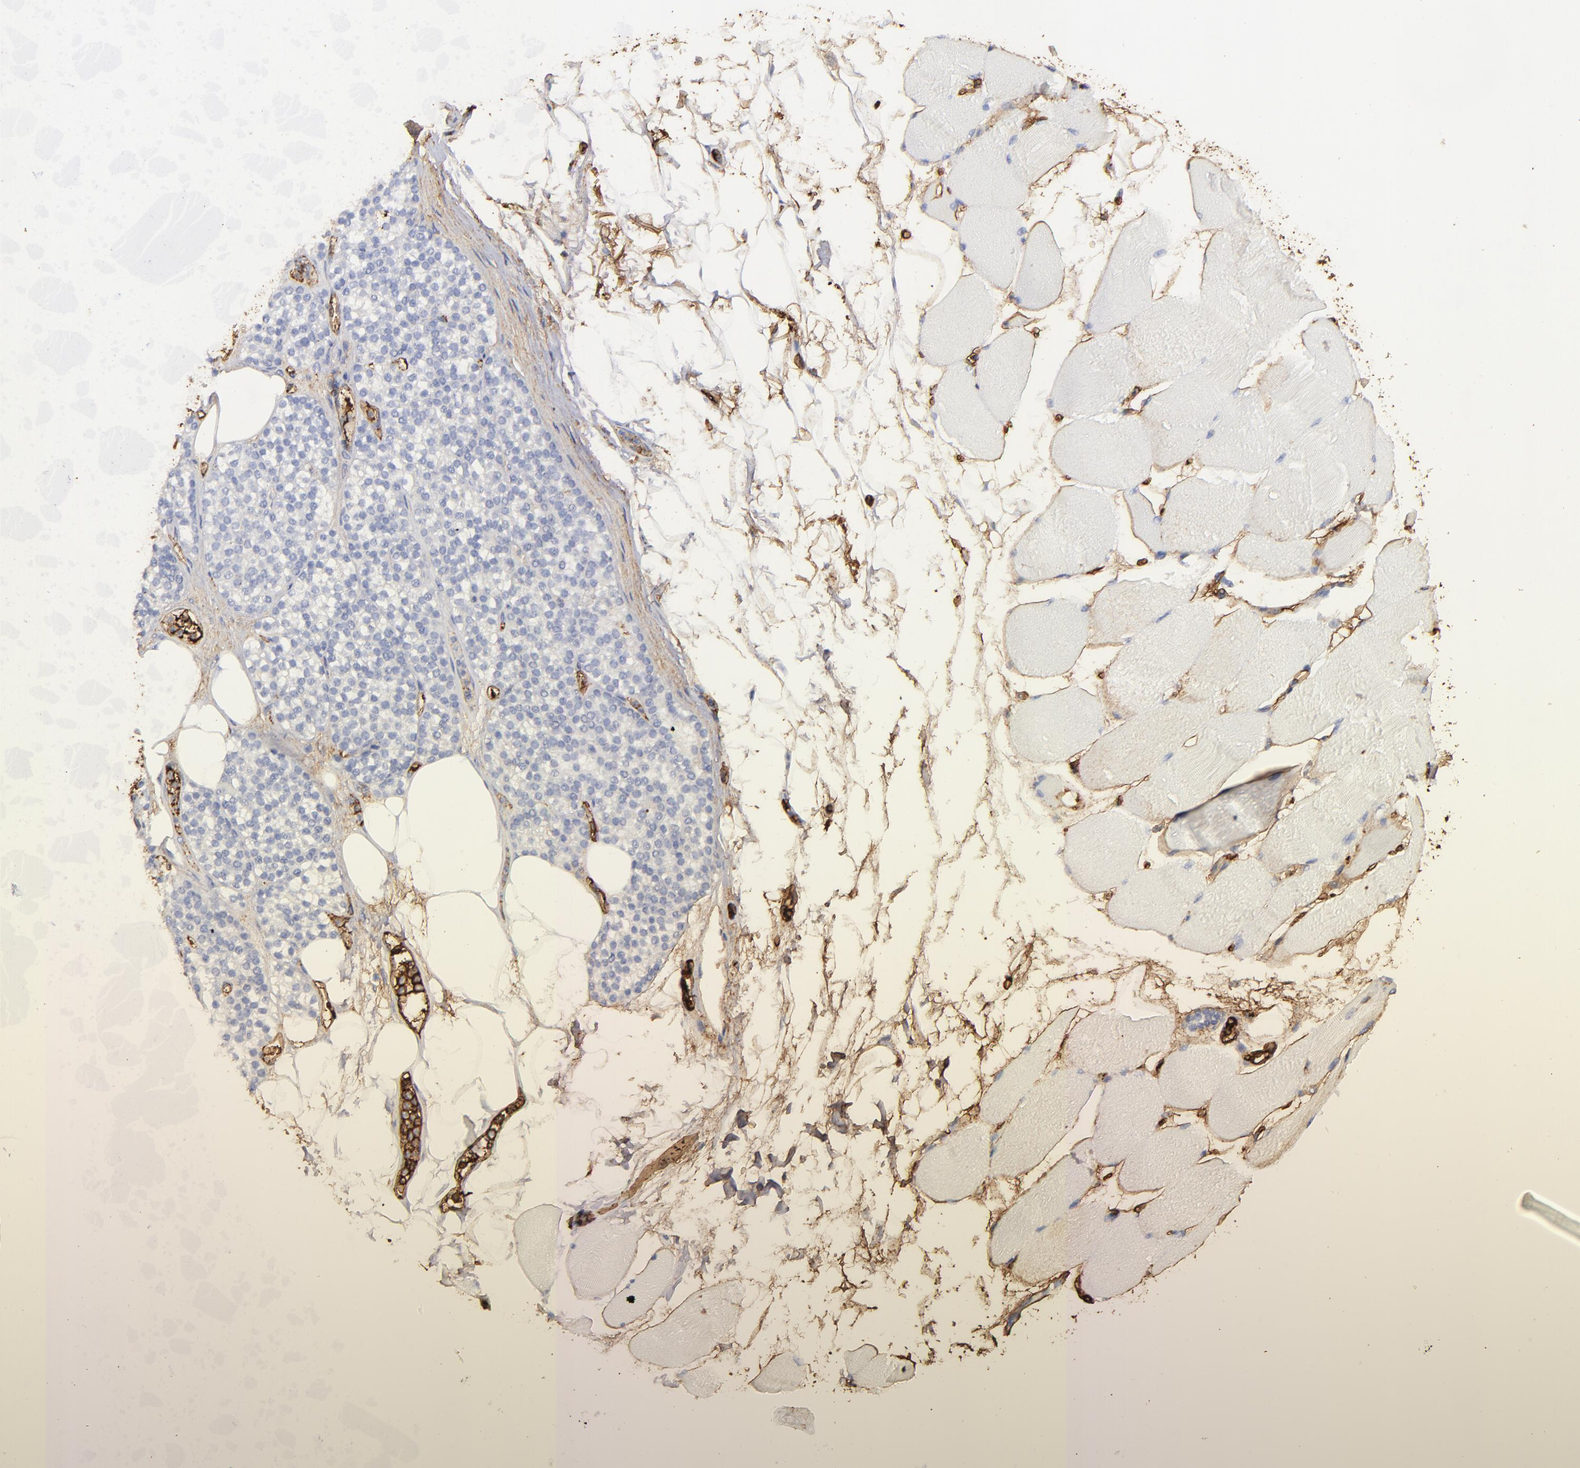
{"staining": {"intensity": "weak", "quantity": "<25%", "location": "cytoplasmic/membranous"}, "tissue": "skeletal muscle", "cell_type": "Myocytes", "image_type": "normal", "snomed": [{"axis": "morphology", "description": "Normal tissue, NOS"}, {"axis": "topography", "description": "Skeletal muscle"}, {"axis": "topography", "description": "Parathyroid gland"}], "caption": "This is a histopathology image of immunohistochemistry staining of benign skeletal muscle, which shows no staining in myocytes.", "gene": "FGB", "patient": {"sex": "female", "age": 37}}